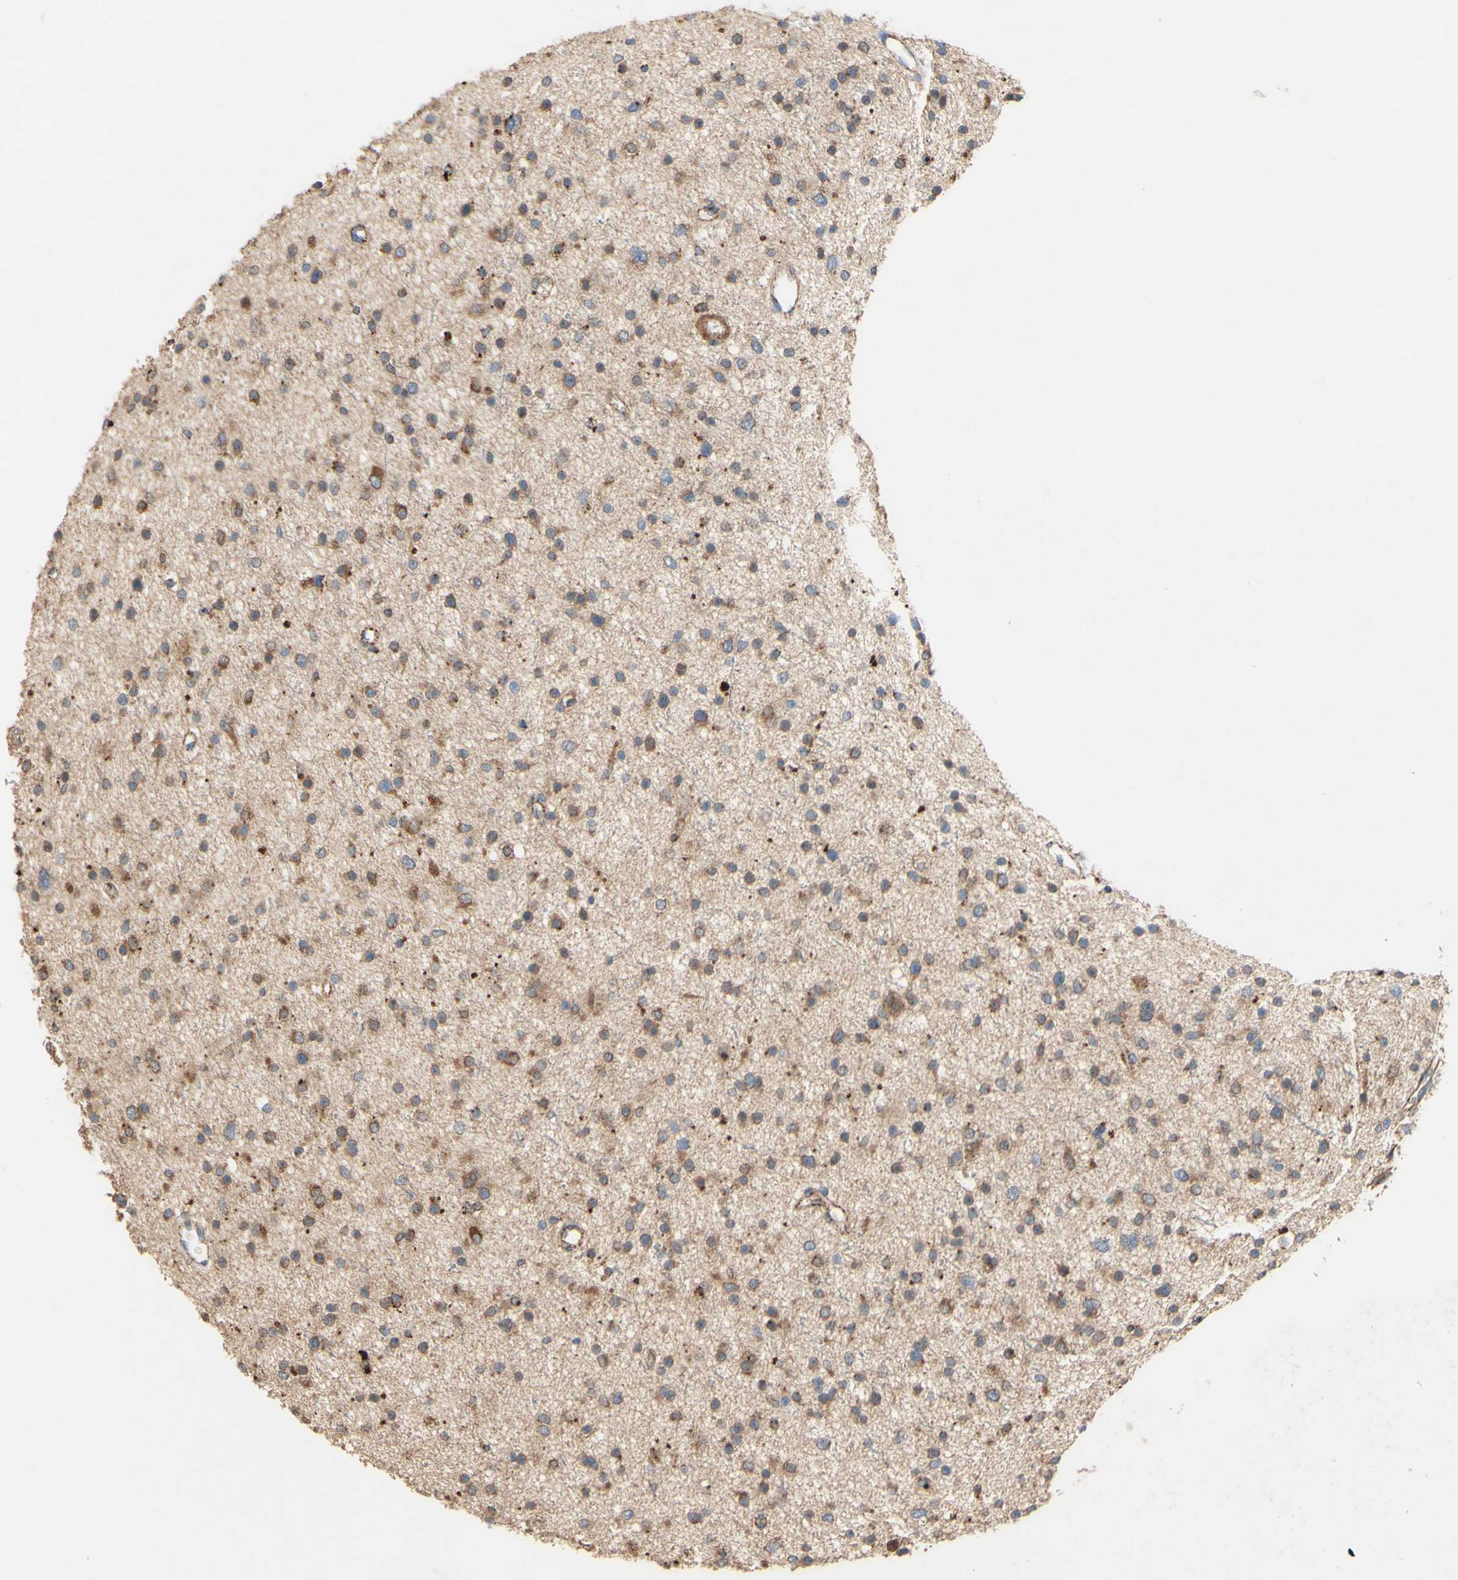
{"staining": {"intensity": "moderate", "quantity": ">75%", "location": "cytoplasmic/membranous"}, "tissue": "glioma", "cell_type": "Tumor cells", "image_type": "cancer", "snomed": [{"axis": "morphology", "description": "Glioma, malignant, Low grade"}, {"axis": "topography", "description": "Brain"}], "caption": "This micrograph shows IHC staining of malignant glioma (low-grade), with medium moderate cytoplasmic/membranous expression in about >75% of tumor cells.", "gene": "PDGFB", "patient": {"sex": "female", "age": 37}}